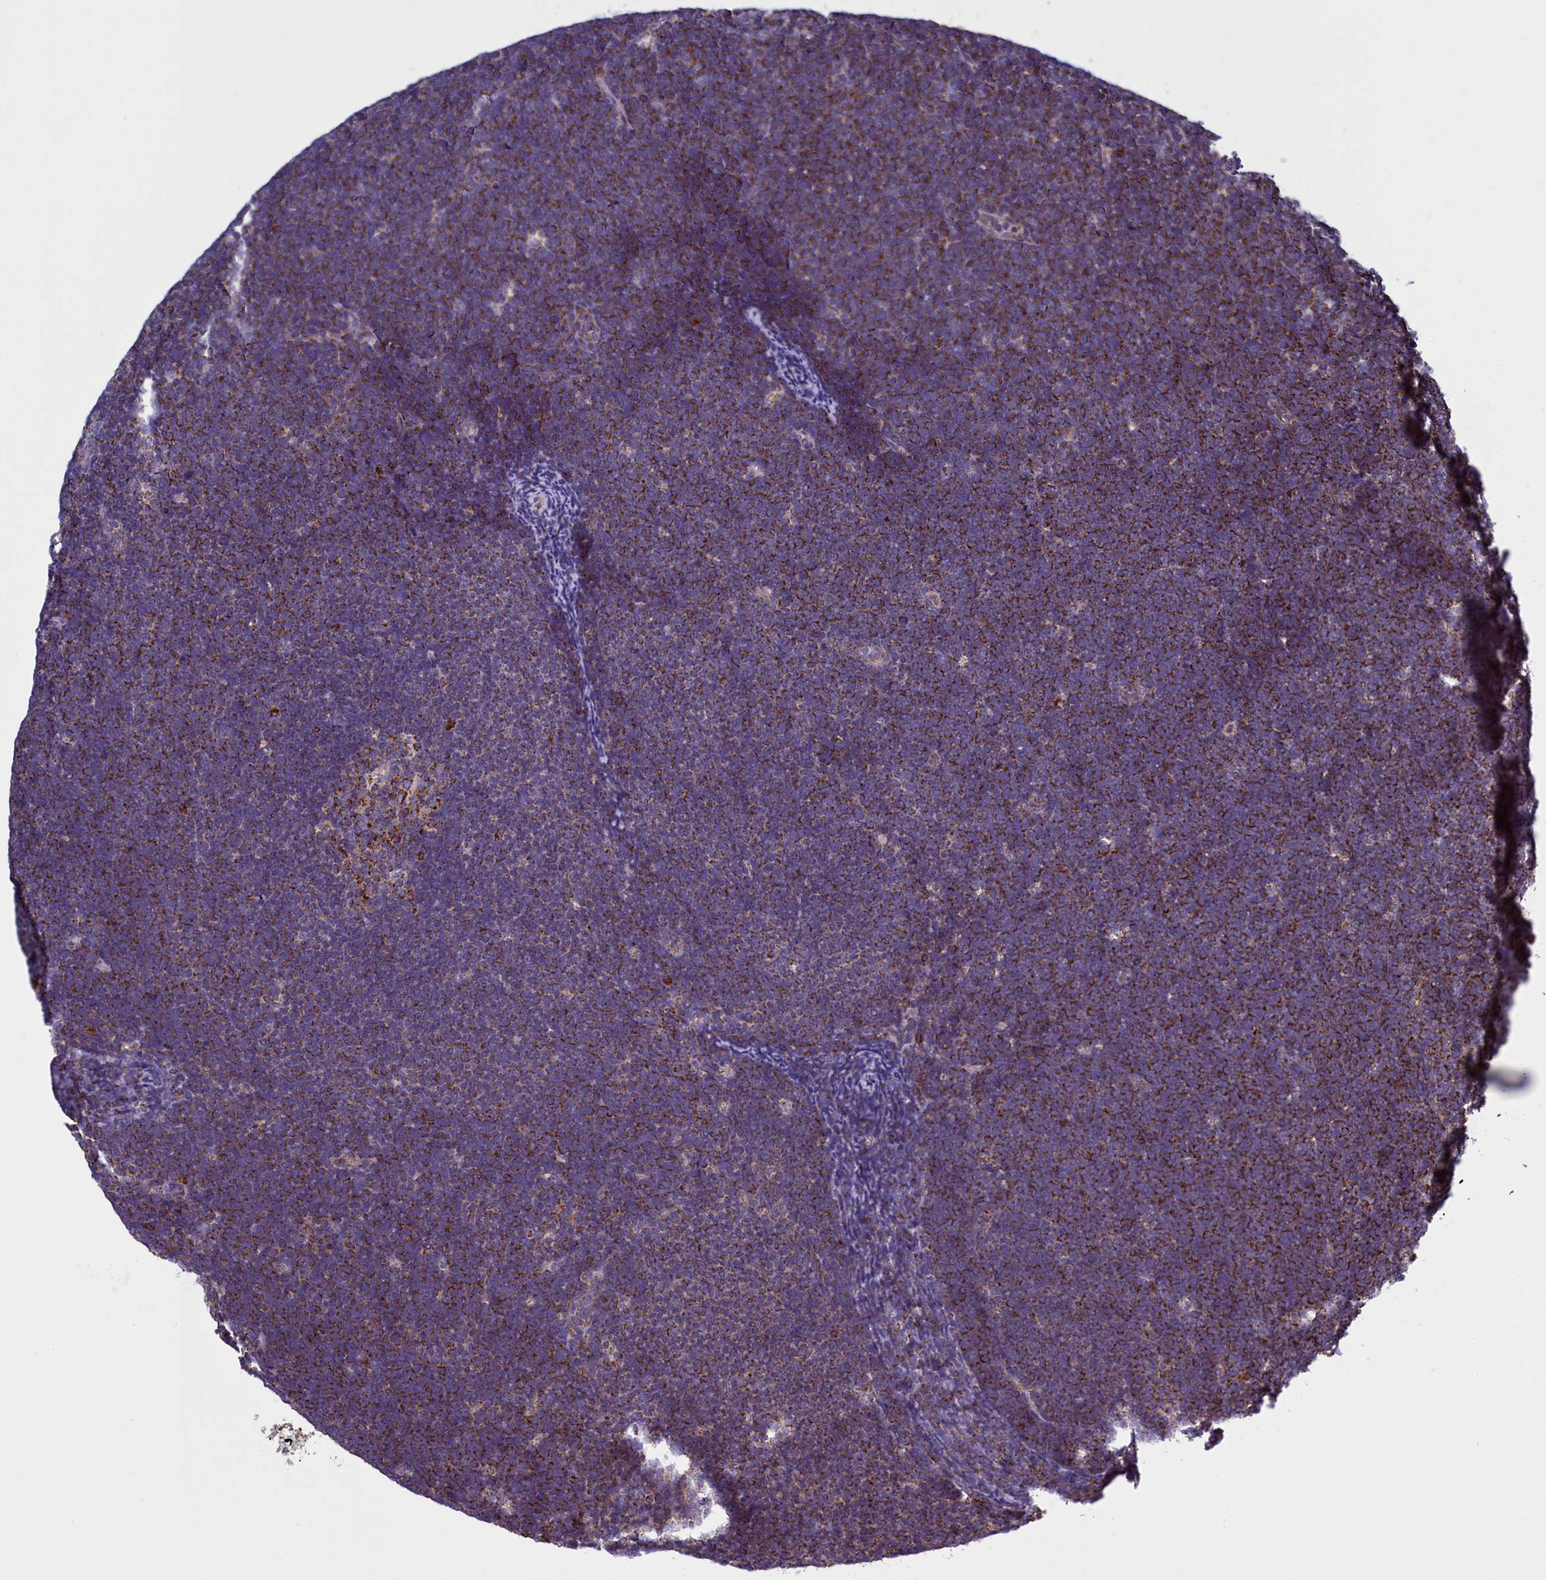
{"staining": {"intensity": "moderate", "quantity": ">75%", "location": "cytoplasmic/membranous"}, "tissue": "lymphoma", "cell_type": "Tumor cells", "image_type": "cancer", "snomed": [{"axis": "morphology", "description": "Malignant lymphoma, non-Hodgkin's type, High grade"}, {"axis": "topography", "description": "Lymph node"}], "caption": "An IHC micrograph of neoplastic tissue is shown. Protein staining in brown shows moderate cytoplasmic/membranous positivity in lymphoma within tumor cells.", "gene": "IFT122", "patient": {"sex": "male", "age": 13}}